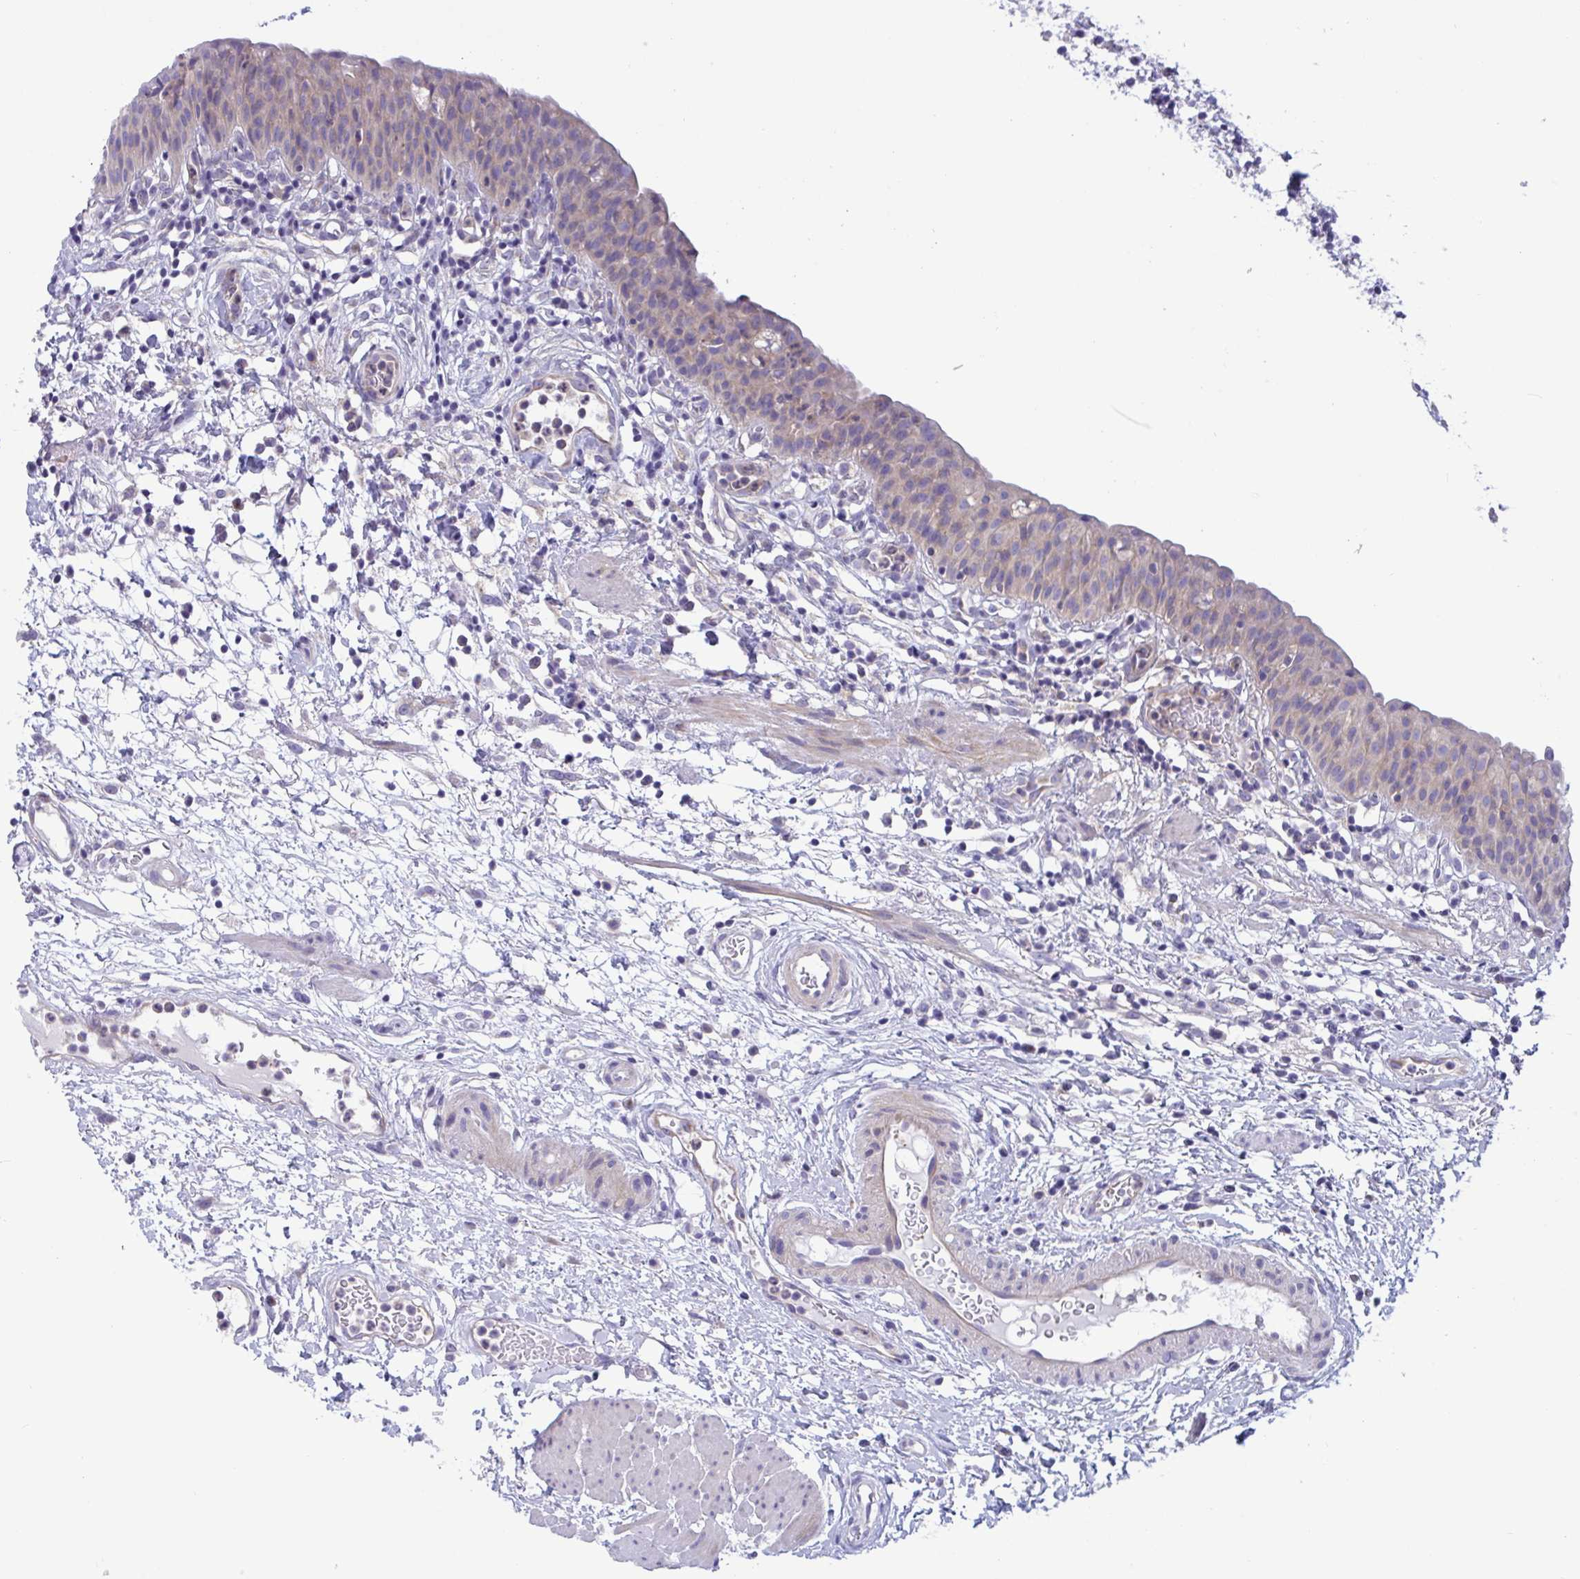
{"staining": {"intensity": "weak", "quantity": "<25%", "location": "cytoplasmic/membranous"}, "tissue": "urinary bladder", "cell_type": "Urothelial cells", "image_type": "normal", "snomed": [{"axis": "morphology", "description": "Normal tissue, NOS"}, {"axis": "morphology", "description": "Inflammation, NOS"}, {"axis": "topography", "description": "Urinary bladder"}], "caption": "There is no significant expression in urothelial cells of urinary bladder. (DAB IHC visualized using brightfield microscopy, high magnification).", "gene": "OXLD1", "patient": {"sex": "male", "age": 57}}